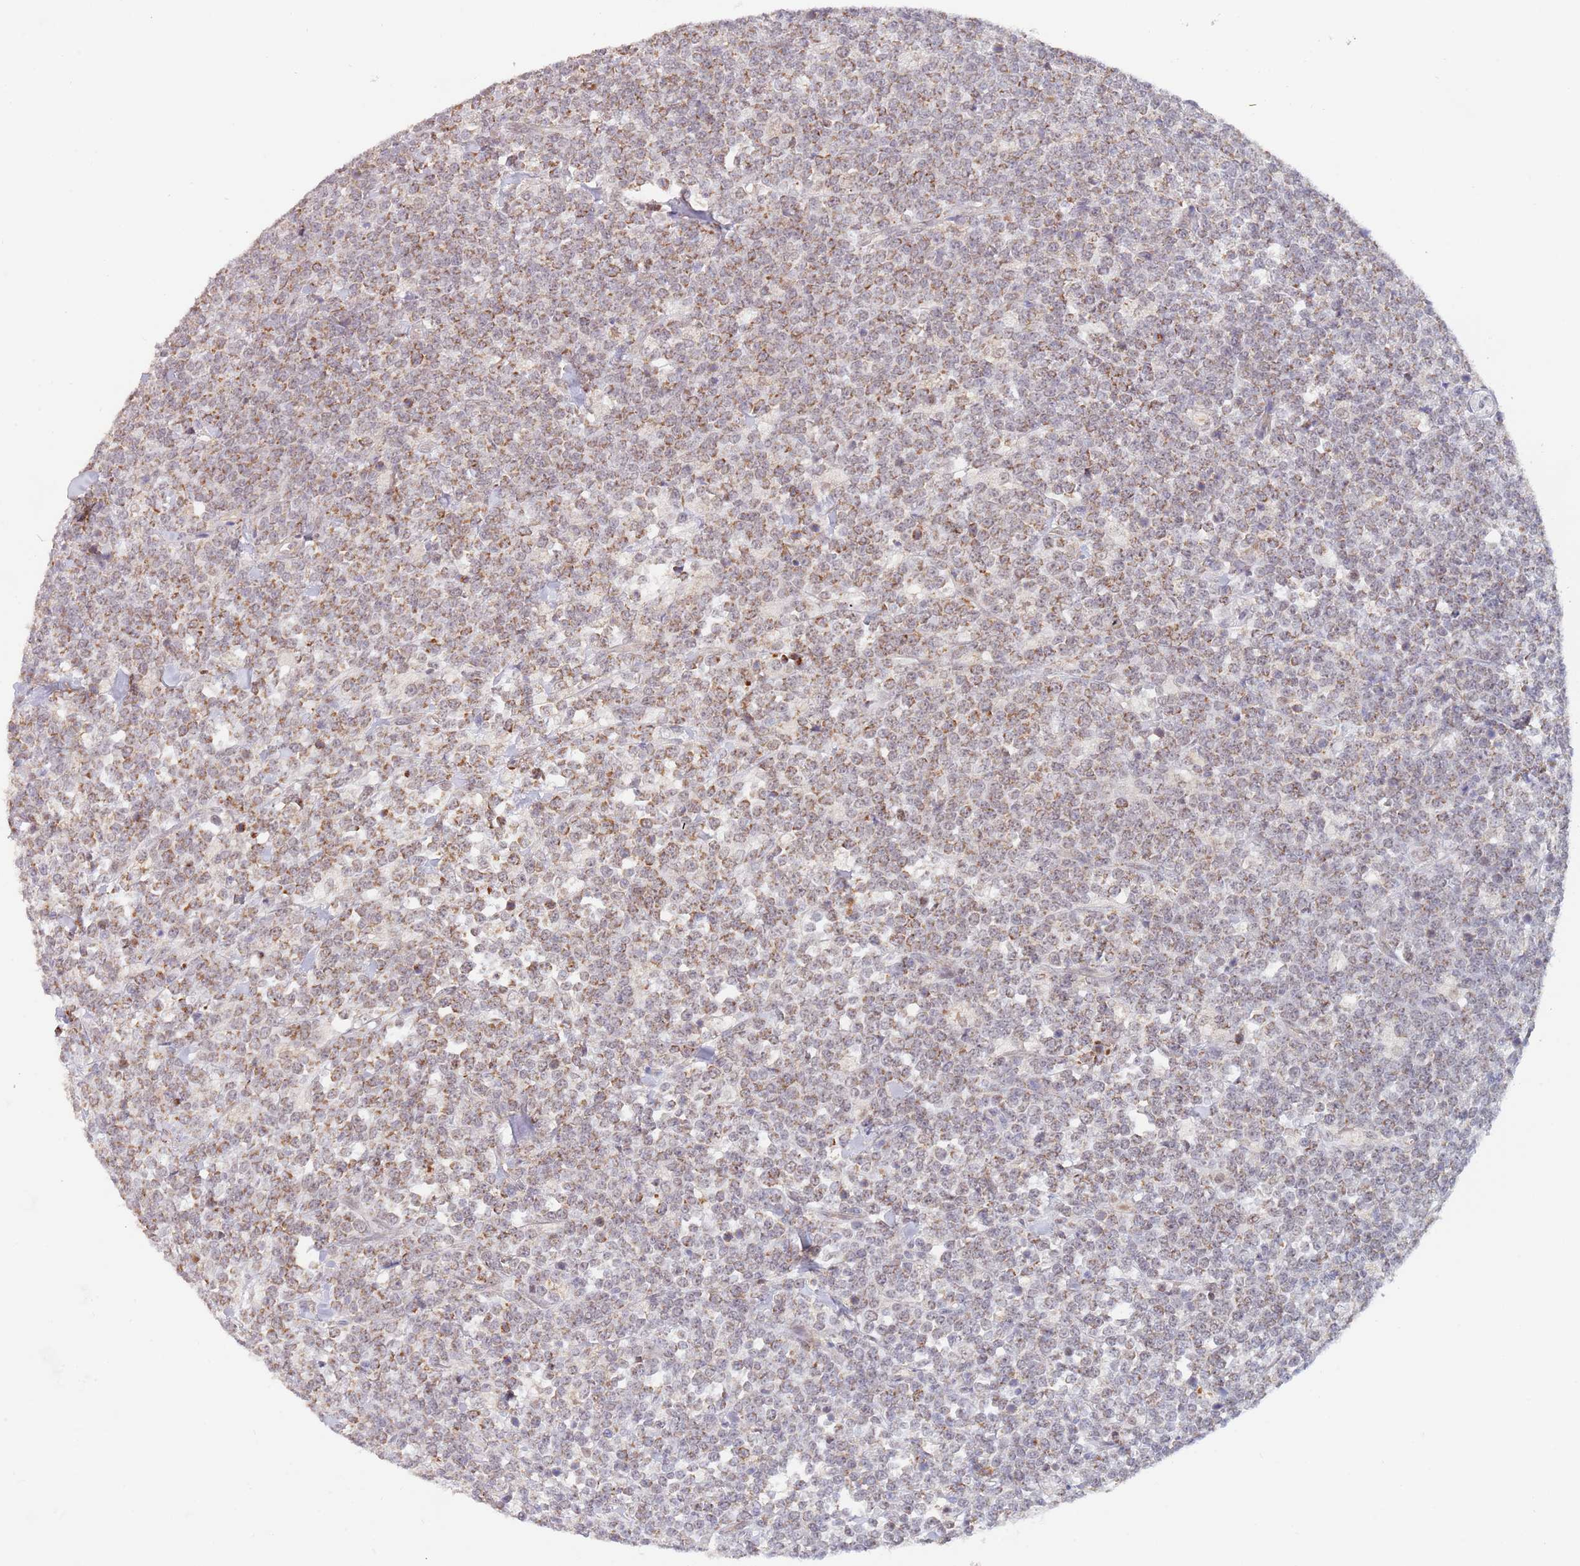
{"staining": {"intensity": "moderate", "quantity": ">75%", "location": "cytoplasmic/membranous"}, "tissue": "lymphoma", "cell_type": "Tumor cells", "image_type": "cancer", "snomed": [{"axis": "morphology", "description": "Malignant lymphoma, non-Hodgkin's type, High grade"}, {"axis": "topography", "description": "Small intestine"}, {"axis": "topography", "description": "Colon"}], "caption": "Immunohistochemistry (IHC) histopathology image of neoplastic tissue: human high-grade malignant lymphoma, non-Hodgkin's type stained using immunohistochemistry displays medium levels of moderate protein expression localized specifically in the cytoplasmic/membranous of tumor cells, appearing as a cytoplasmic/membranous brown color.", "gene": "UQCC3", "patient": {"sex": "male", "age": 8}}